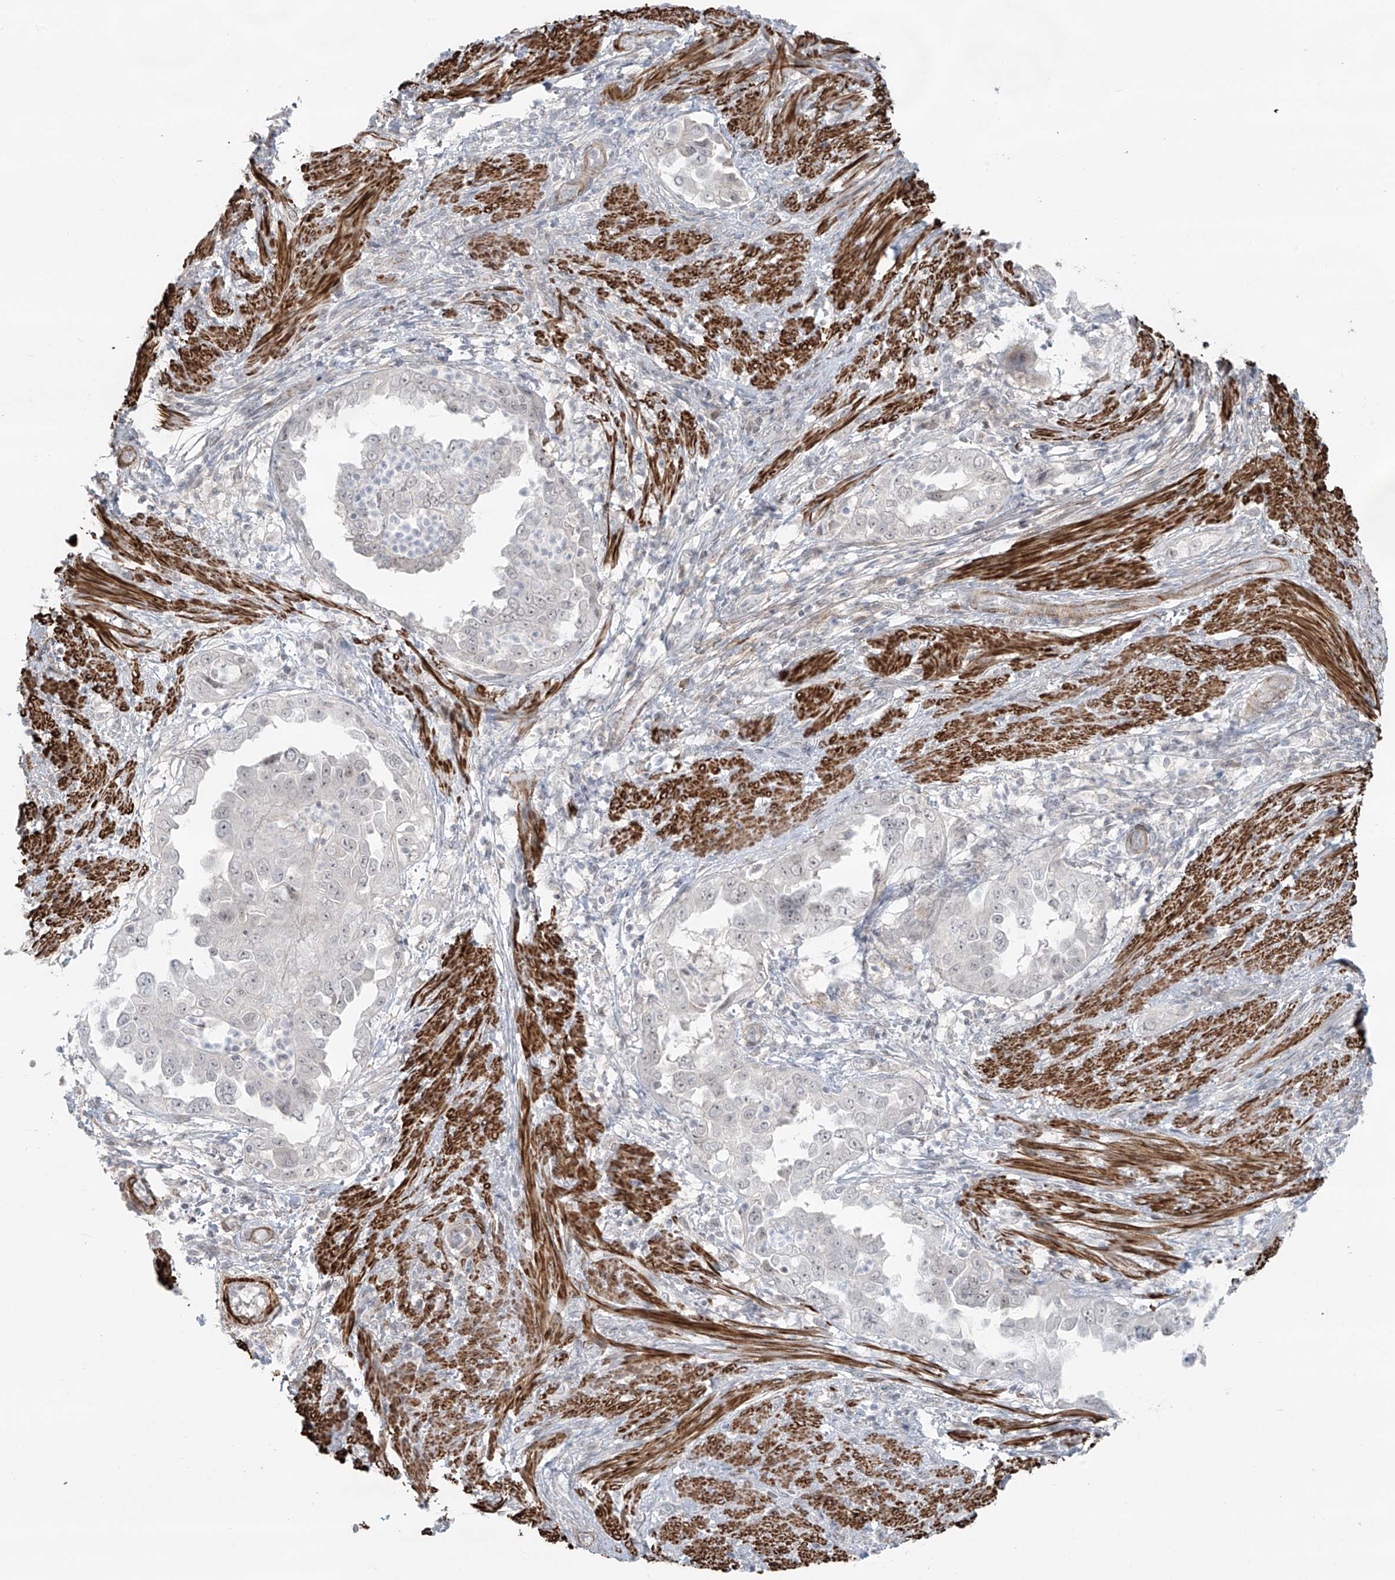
{"staining": {"intensity": "negative", "quantity": "none", "location": "none"}, "tissue": "endometrial cancer", "cell_type": "Tumor cells", "image_type": "cancer", "snomed": [{"axis": "morphology", "description": "Adenocarcinoma, NOS"}, {"axis": "topography", "description": "Endometrium"}], "caption": "Tumor cells are negative for brown protein staining in adenocarcinoma (endometrial).", "gene": "RASGEF1A", "patient": {"sex": "female", "age": 85}}